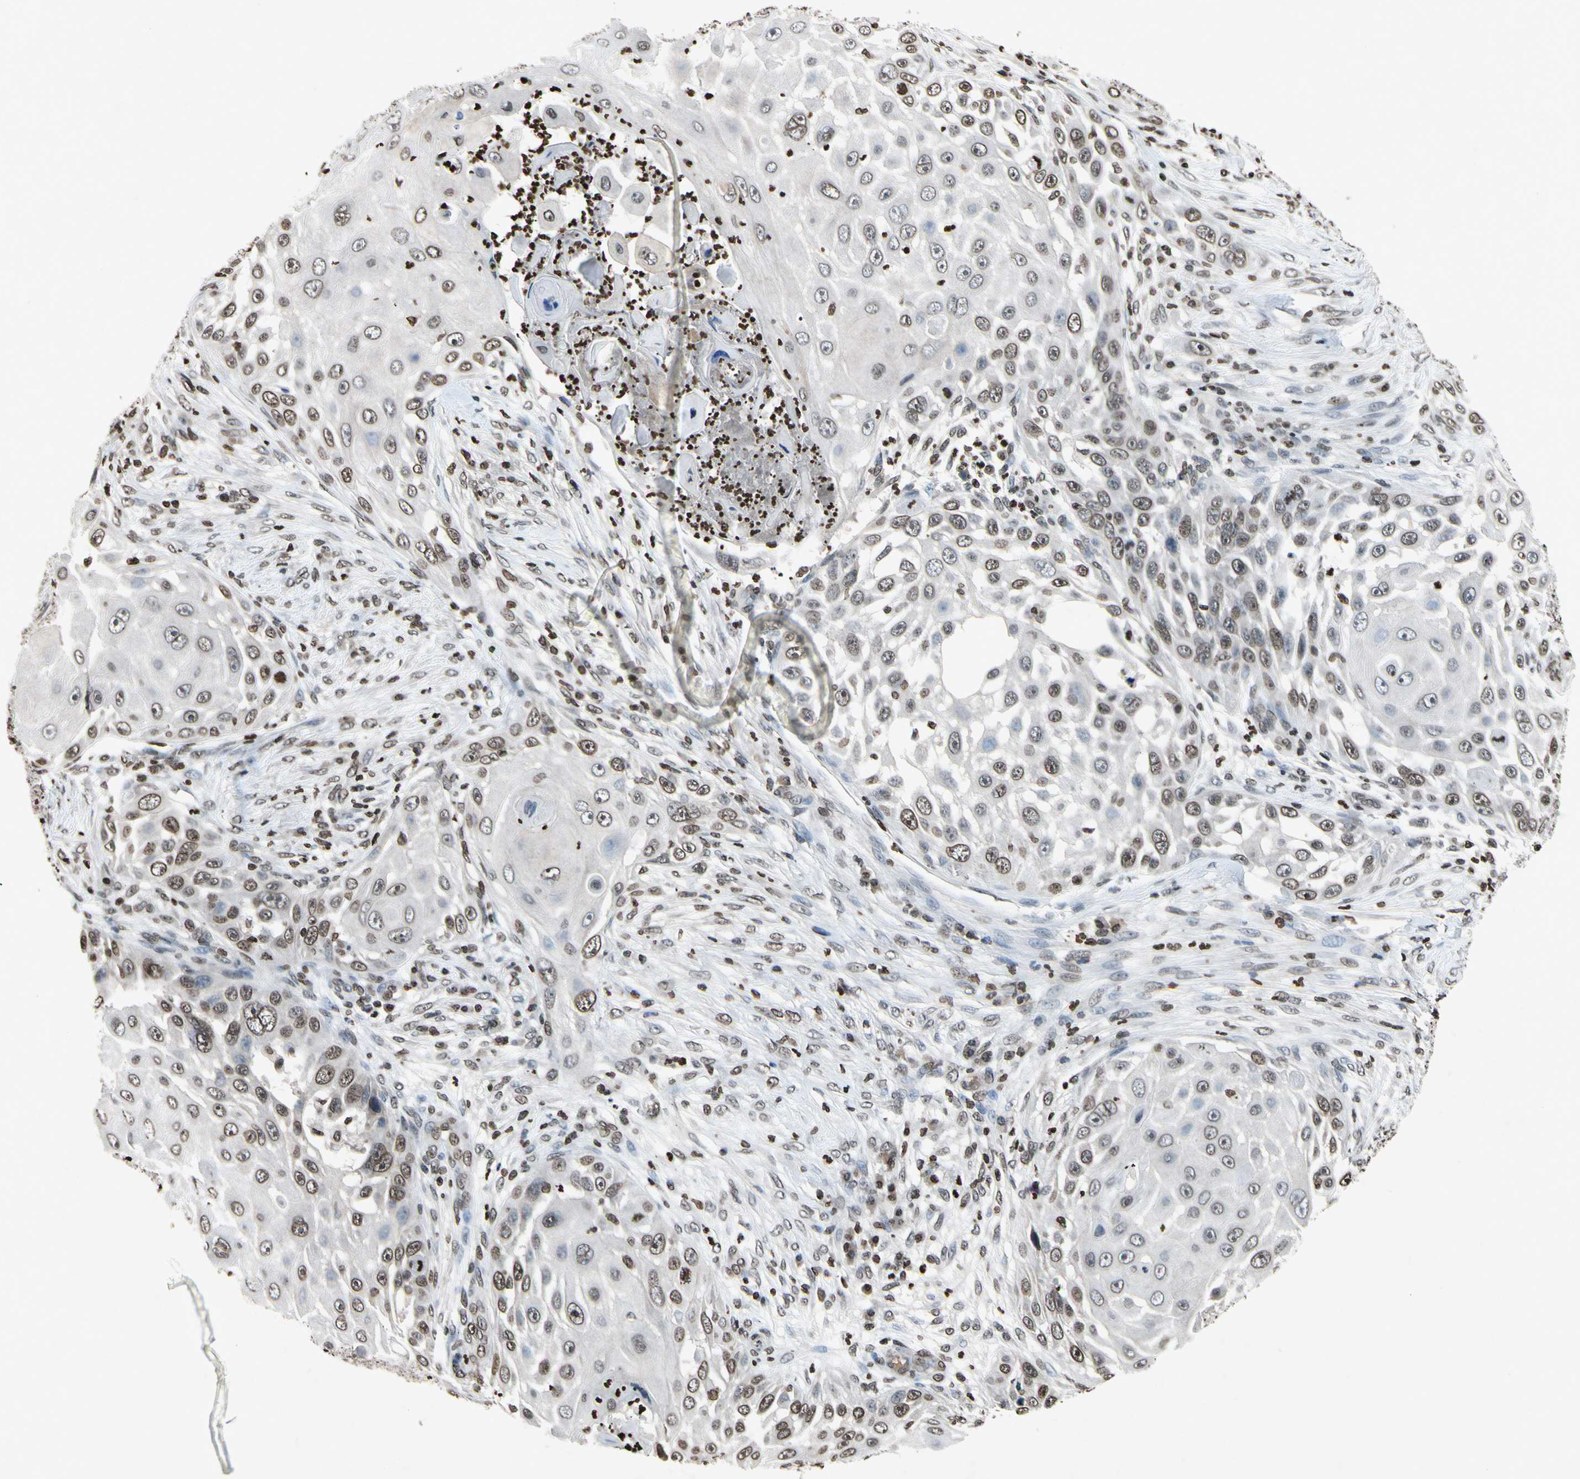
{"staining": {"intensity": "weak", "quantity": "25%-75%", "location": "nuclear"}, "tissue": "skin cancer", "cell_type": "Tumor cells", "image_type": "cancer", "snomed": [{"axis": "morphology", "description": "Squamous cell carcinoma, NOS"}, {"axis": "topography", "description": "Skin"}], "caption": "Approximately 25%-75% of tumor cells in skin cancer (squamous cell carcinoma) display weak nuclear protein staining as visualized by brown immunohistochemical staining.", "gene": "HOXB3", "patient": {"sex": "female", "age": 44}}